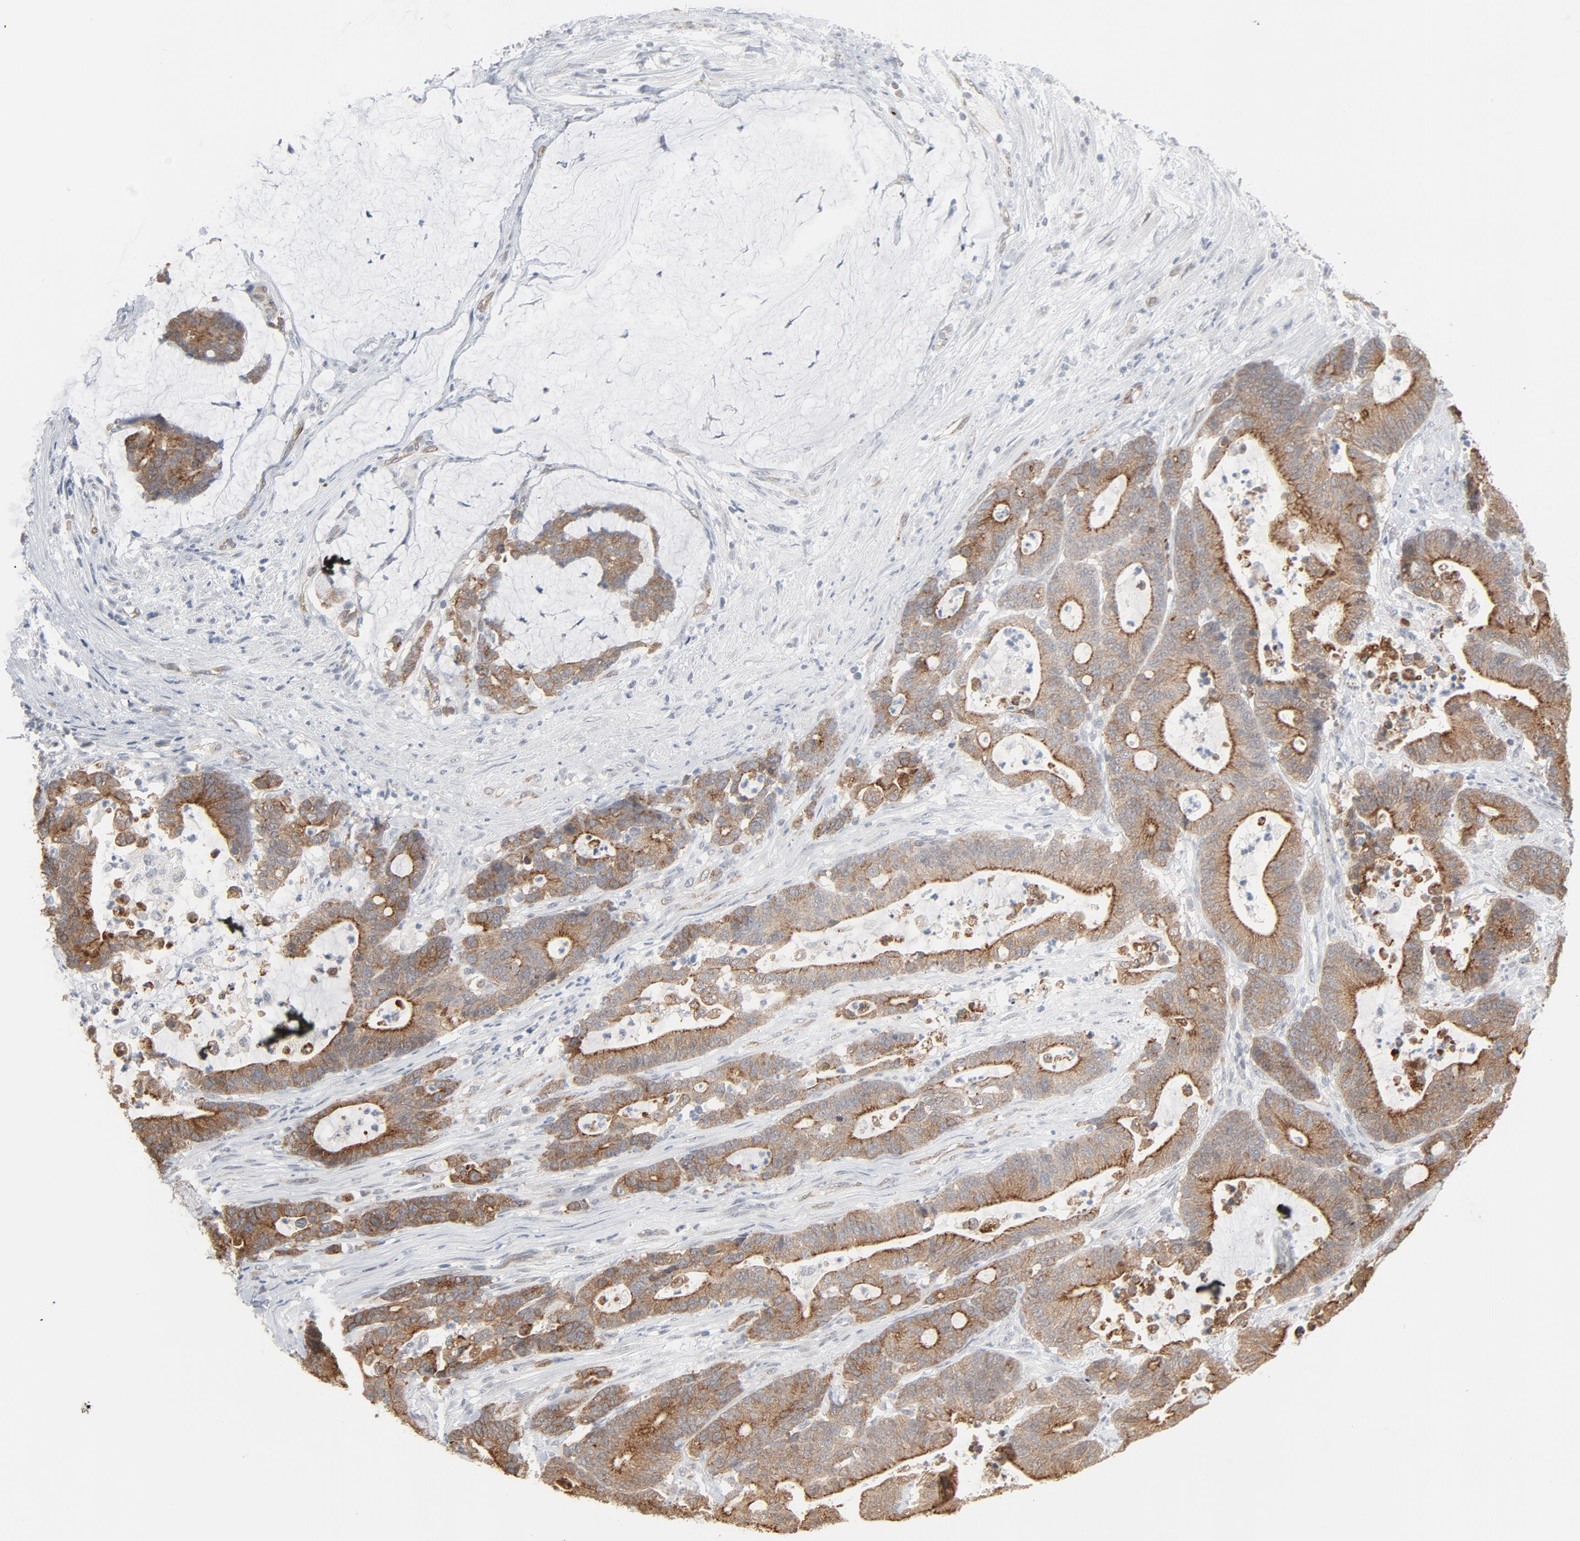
{"staining": {"intensity": "moderate", "quantity": ">75%", "location": "cytoplasmic/membranous"}, "tissue": "colorectal cancer", "cell_type": "Tumor cells", "image_type": "cancer", "snomed": [{"axis": "morphology", "description": "Adenocarcinoma, NOS"}, {"axis": "topography", "description": "Colon"}], "caption": "Immunohistochemical staining of human adenocarcinoma (colorectal) displays moderate cytoplasmic/membranous protein expression in approximately >75% of tumor cells.", "gene": "ITPR3", "patient": {"sex": "female", "age": 84}}